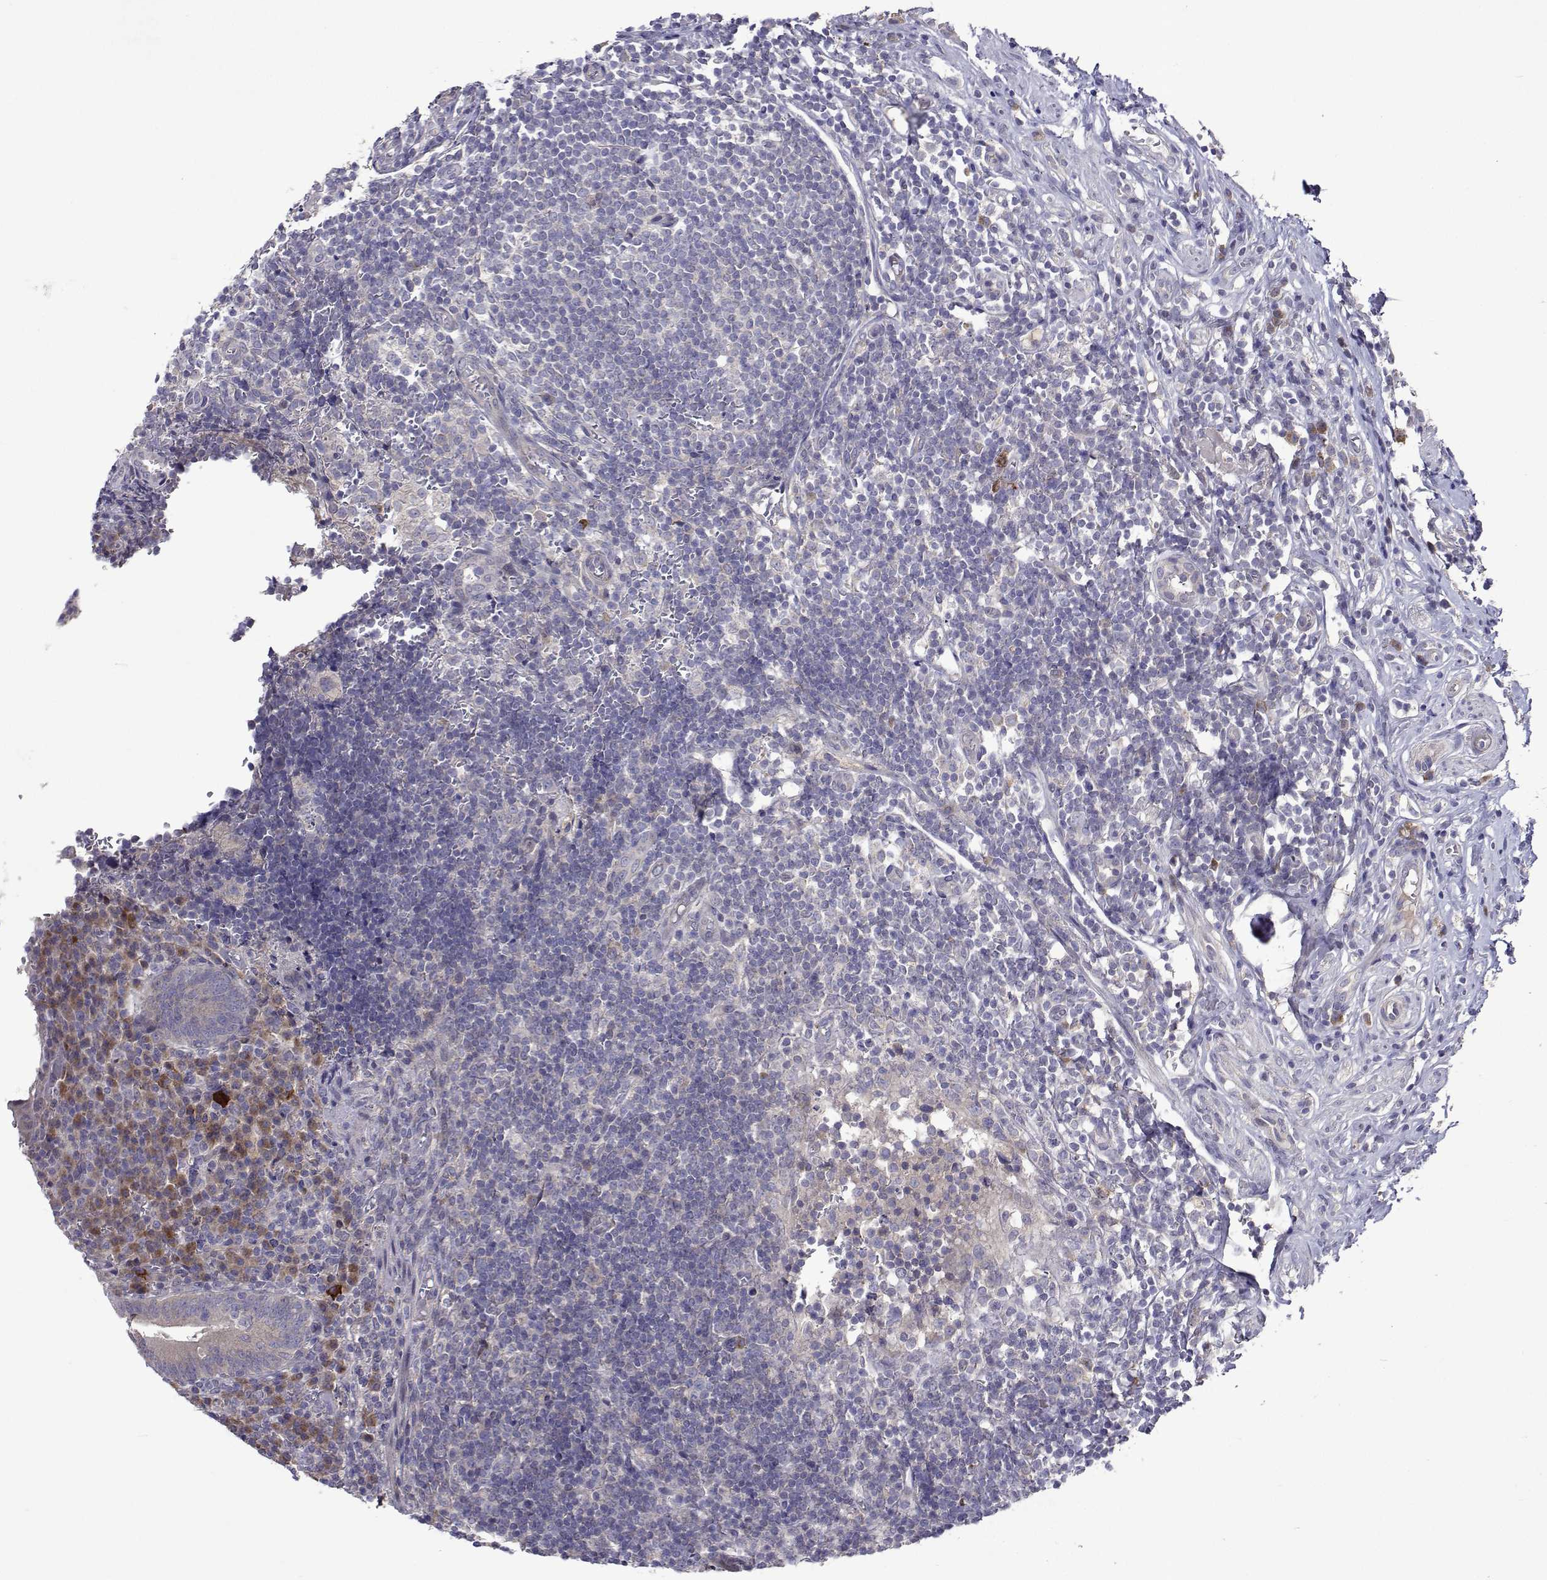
{"staining": {"intensity": "negative", "quantity": "none", "location": "none"}, "tissue": "appendix", "cell_type": "Glandular cells", "image_type": "normal", "snomed": [{"axis": "morphology", "description": "Normal tissue, NOS"}, {"axis": "topography", "description": "Appendix"}], "caption": "An immunohistochemistry photomicrograph of normal appendix is shown. There is no staining in glandular cells of appendix.", "gene": "TARBP2", "patient": {"sex": "male", "age": 18}}